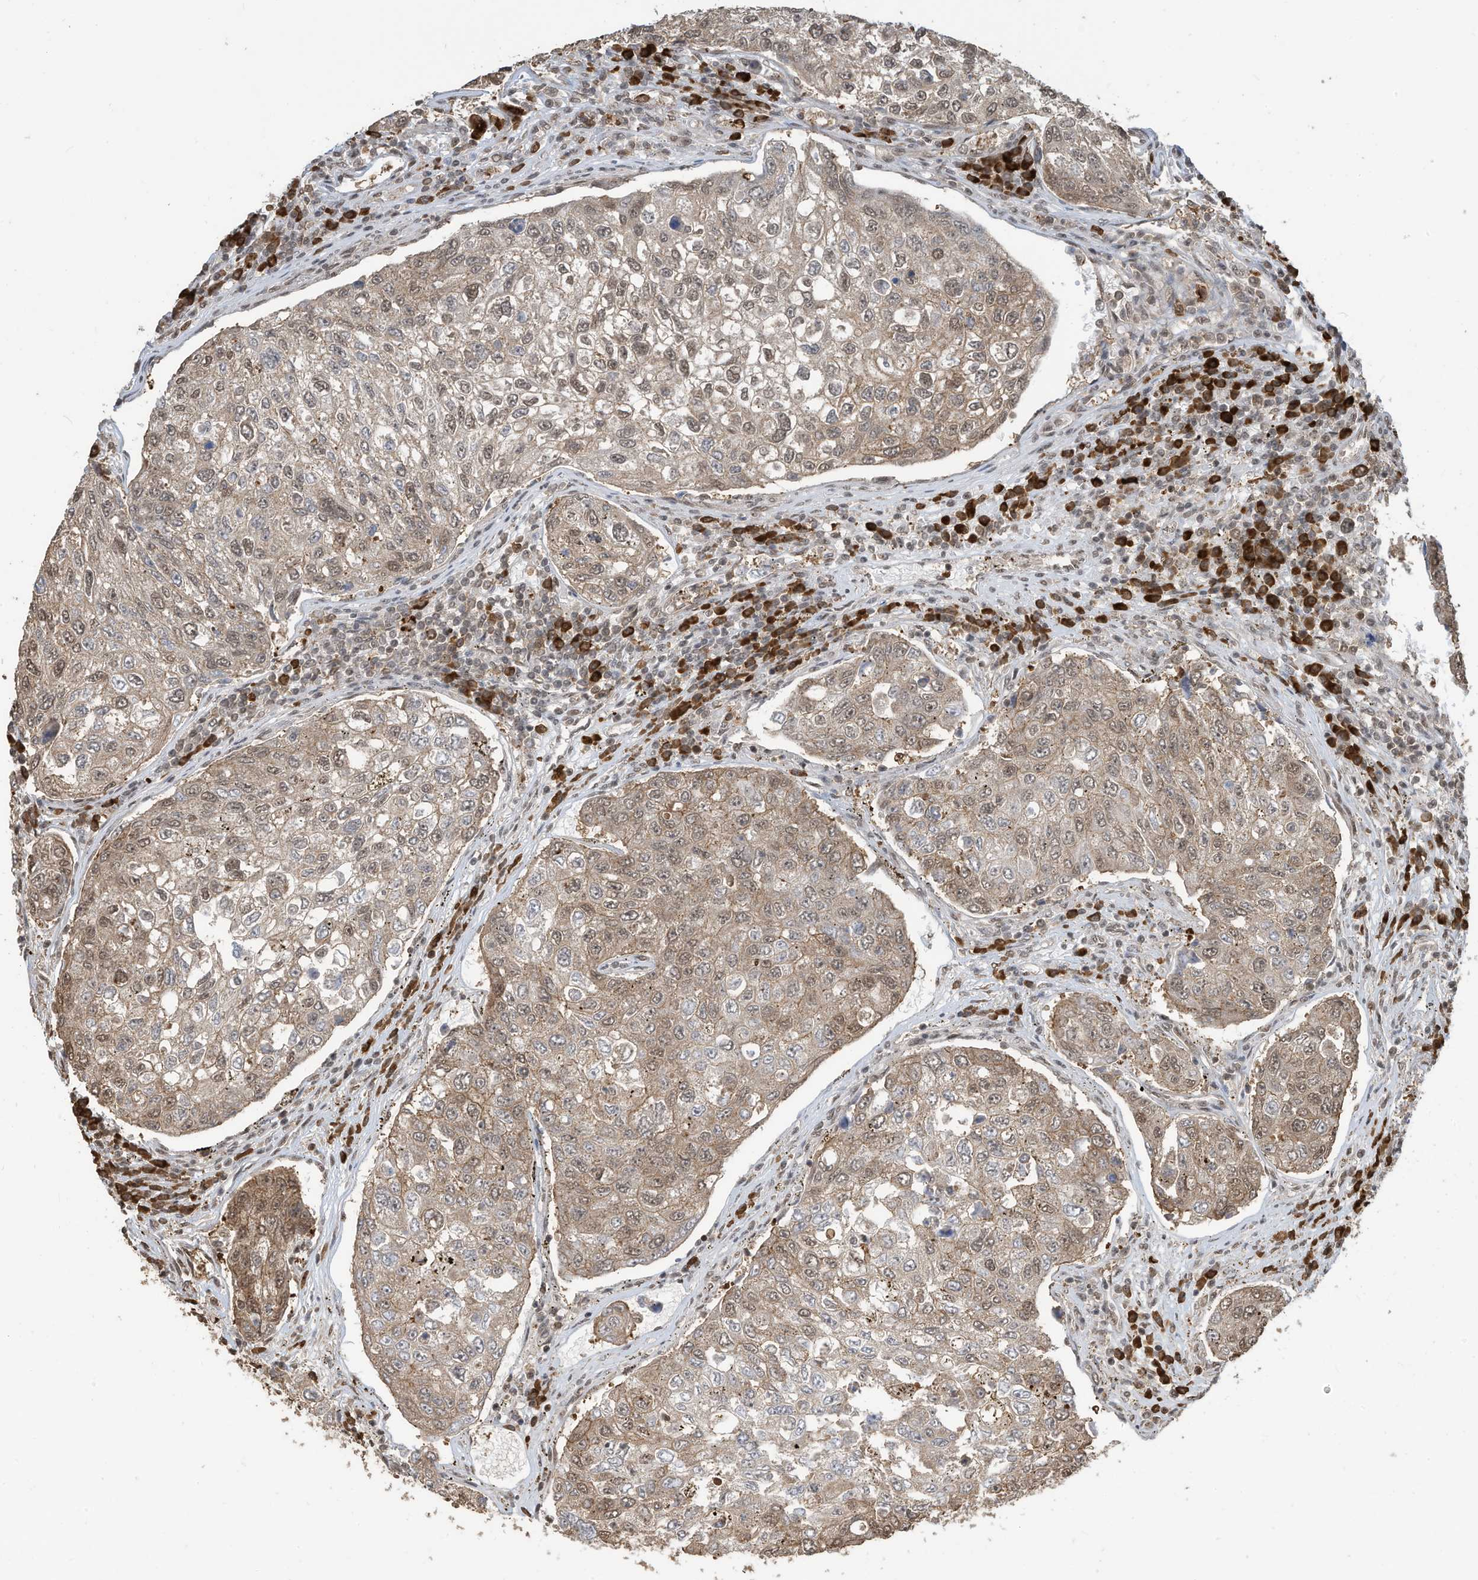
{"staining": {"intensity": "weak", "quantity": ">75%", "location": "cytoplasmic/membranous,nuclear"}, "tissue": "urothelial cancer", "cell_type": "Tumor cells", "image_type": "cancer", "snomed": [{"axis": "morphology", "description": "Urothelial carcinoma, High grade"}, {"axis": "topography", "description": "Lymph node"}, {"axis": "topography", "description": "Urinary bladder"}], "caption": "Protein analysis of urothelial cancer tissue displays weak cytoplasmic/membranous and nuclear staining in approximately >75% of tumor cells.", "gene": "ZNF195", "patient": {"sex": "male", "age": 51}}